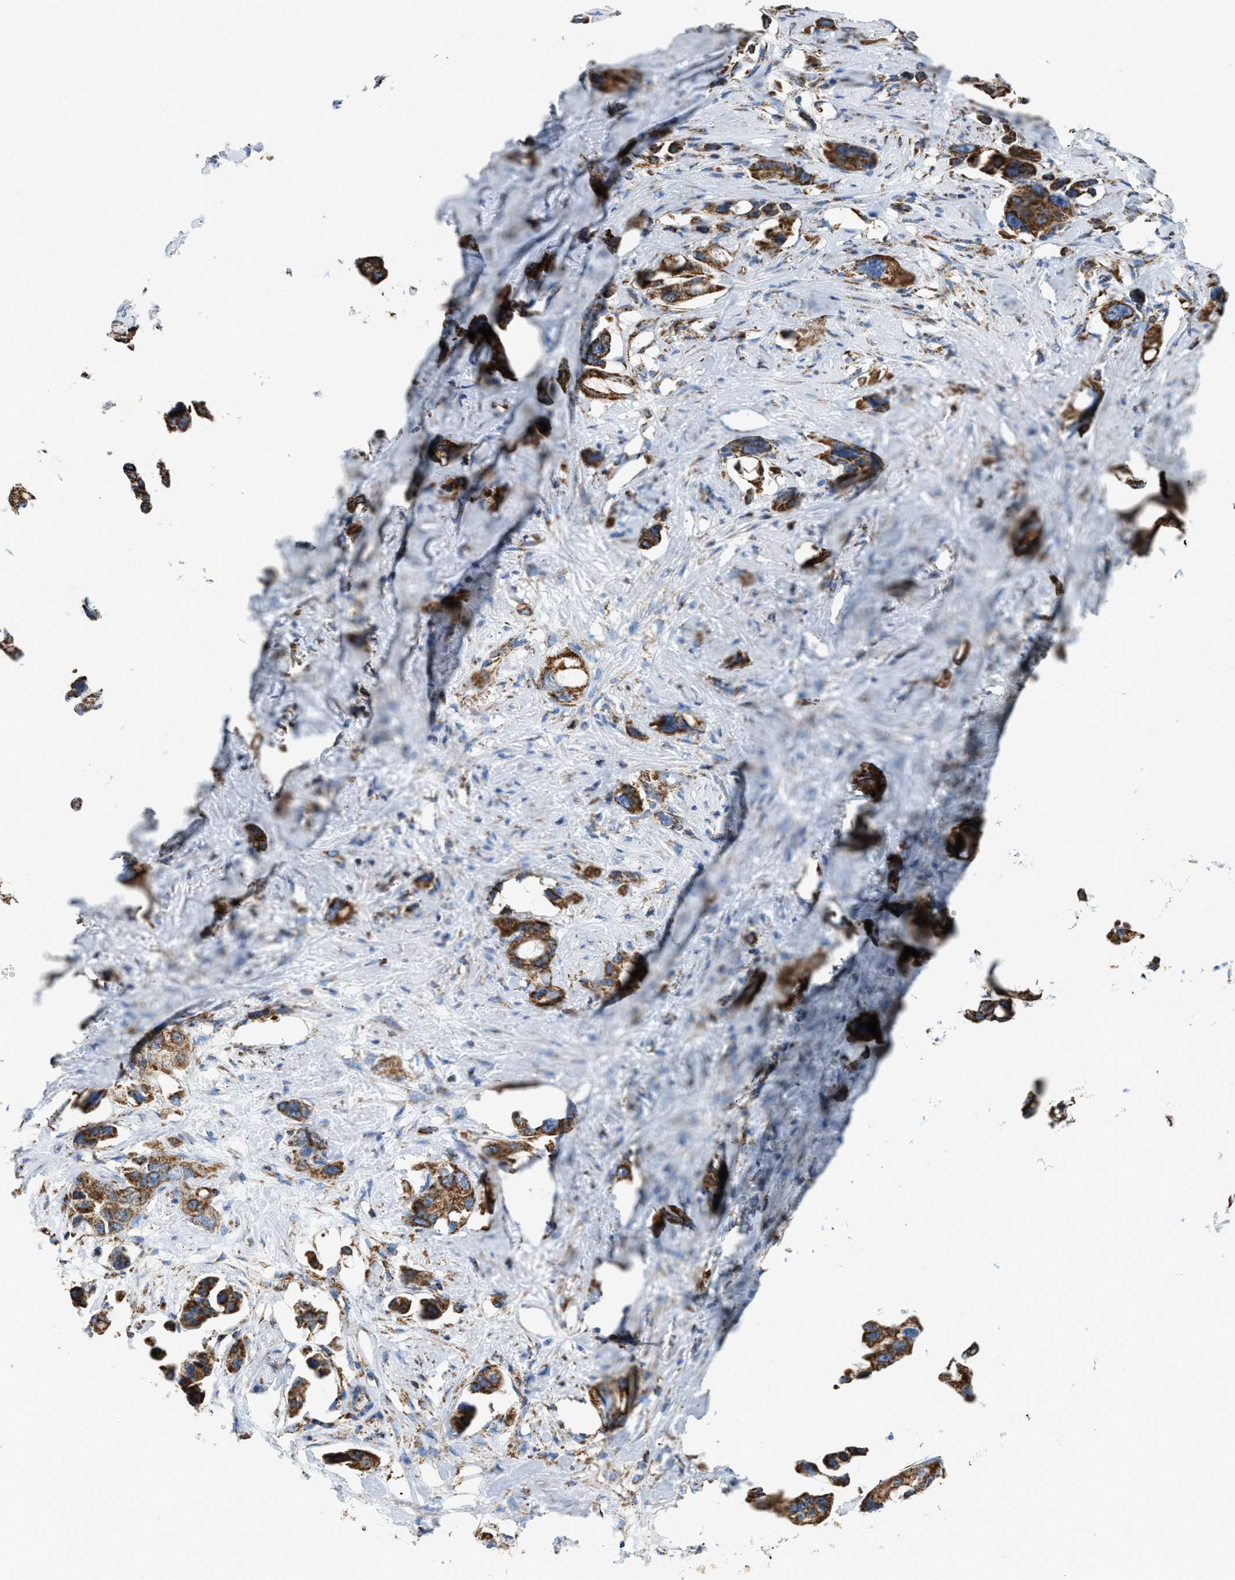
{"staining": {"intensity": "moderate", "quantity": ">75%", "location": "cytoplasmic/membranous"}, "tissue": "pancreatic cancer", "cell_type": "Tumor cells", "image_type": "cancer", "snomed": [{"axis": "morphology", "description": "Adenocarcinoma, NOS"}, {"axis": "topography", "description": "Pancreas"}], "caption": "This photomicrograph reveals immunohistochemistry (IHC) staining of human pancreatic cancer (adenocarcinoma), with medium moderate cytoplasmic/membranous staining in about >75% of tumor cells.", "gene": "ETFB", "patient": {"sex": "male", "age": 53}}